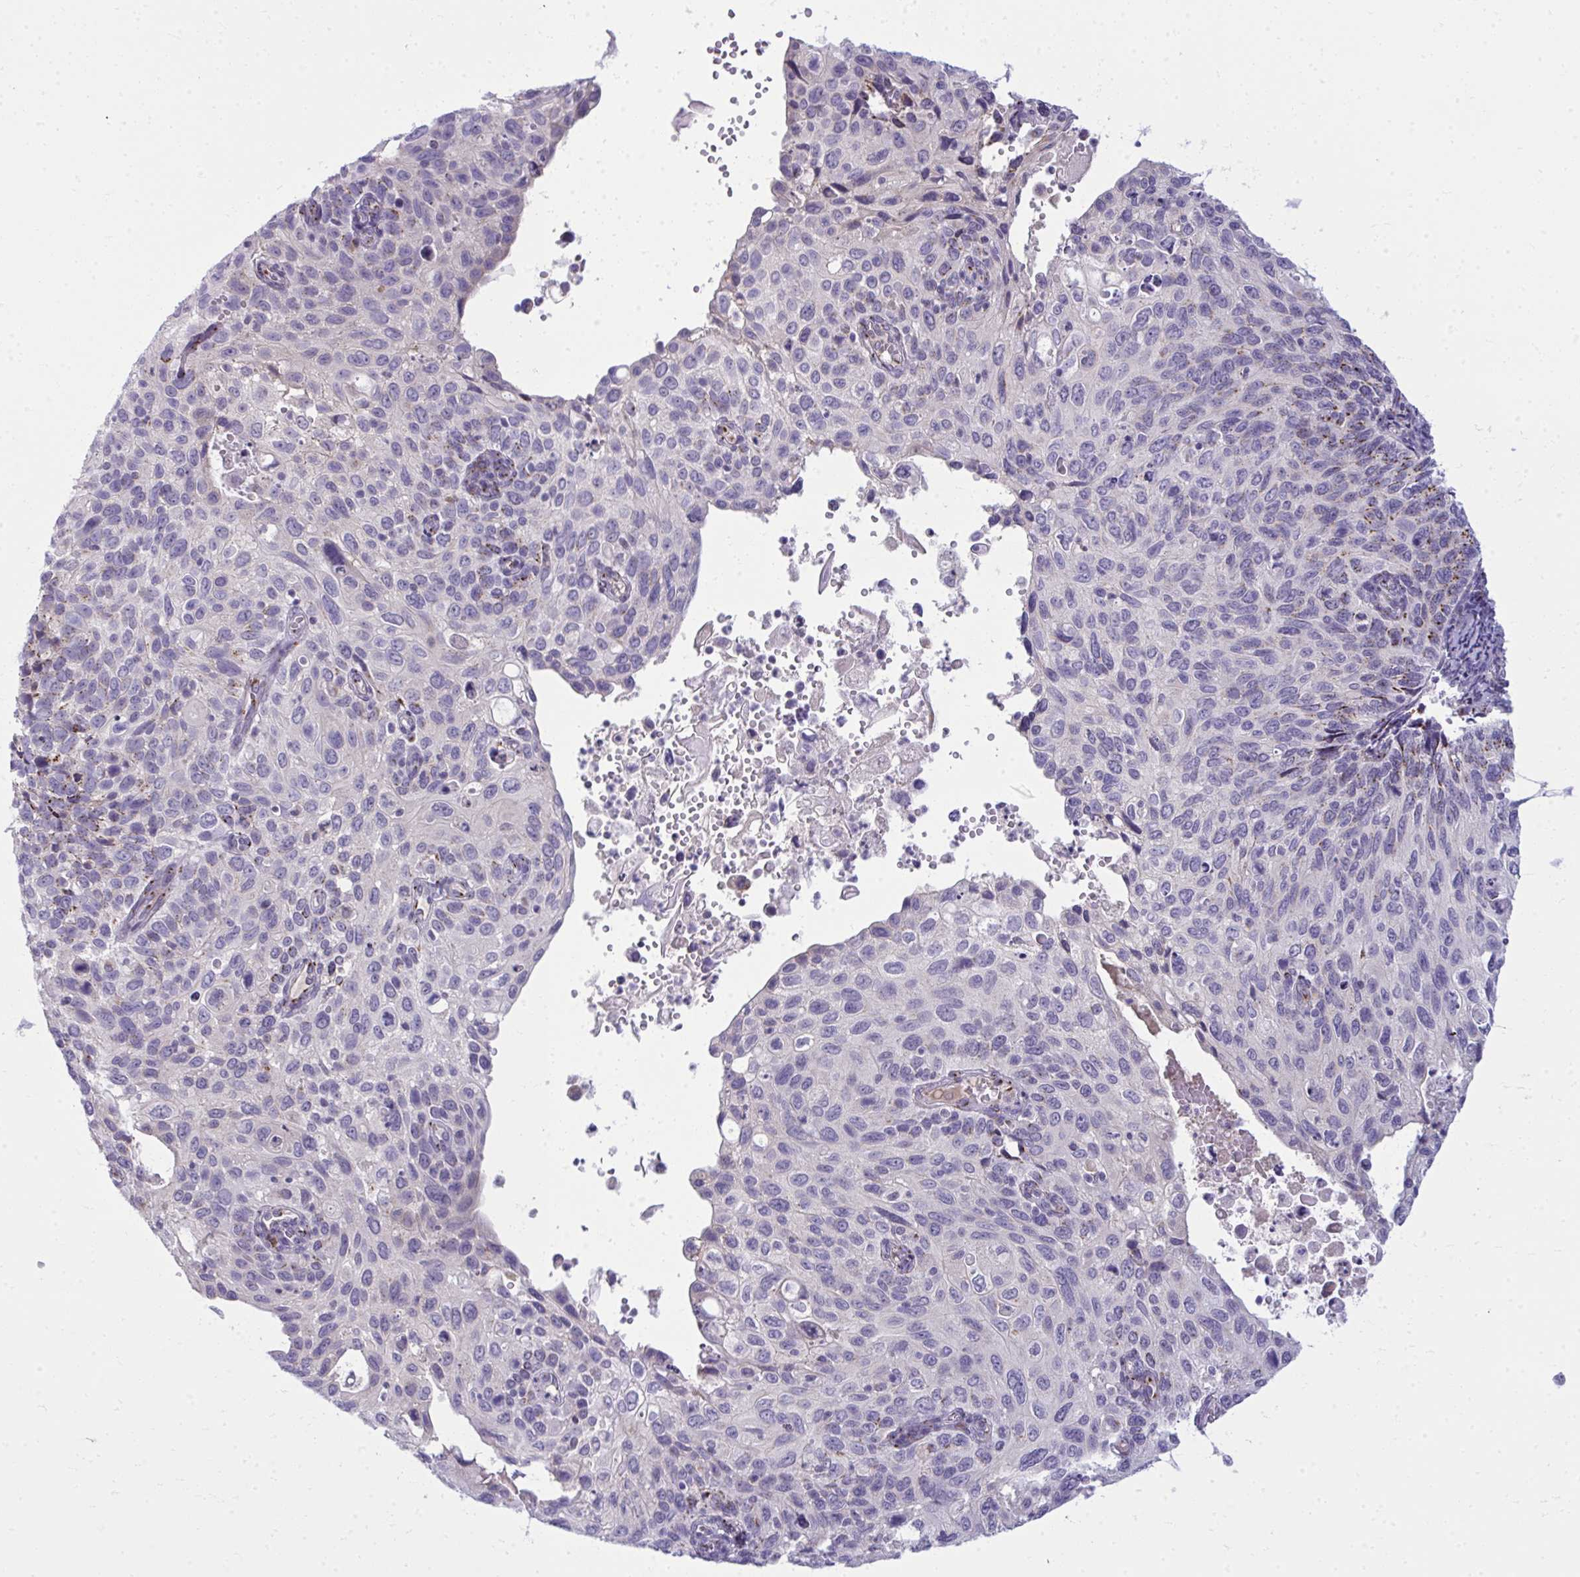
{"staining": {"intensity": "negative", "quantity": "none", "location": "none"}, "tissue": "cervical cancer", "cell_type": "Tumor cells", "image_type": "cancer", "snomed": [{"axis": "morphology", "description": "Squamous cell carcinoma, NOS"}, {"axis": "topography", "description": "Cervix"}], "caption": "An IHC histopathology image of cervical squamous cell carcinoma is shown. There is no staining in tumor cells of cervical squamous cell carcinoma.", "gene": "DTX4", "patient": {"sex": "female", "age": 70}}